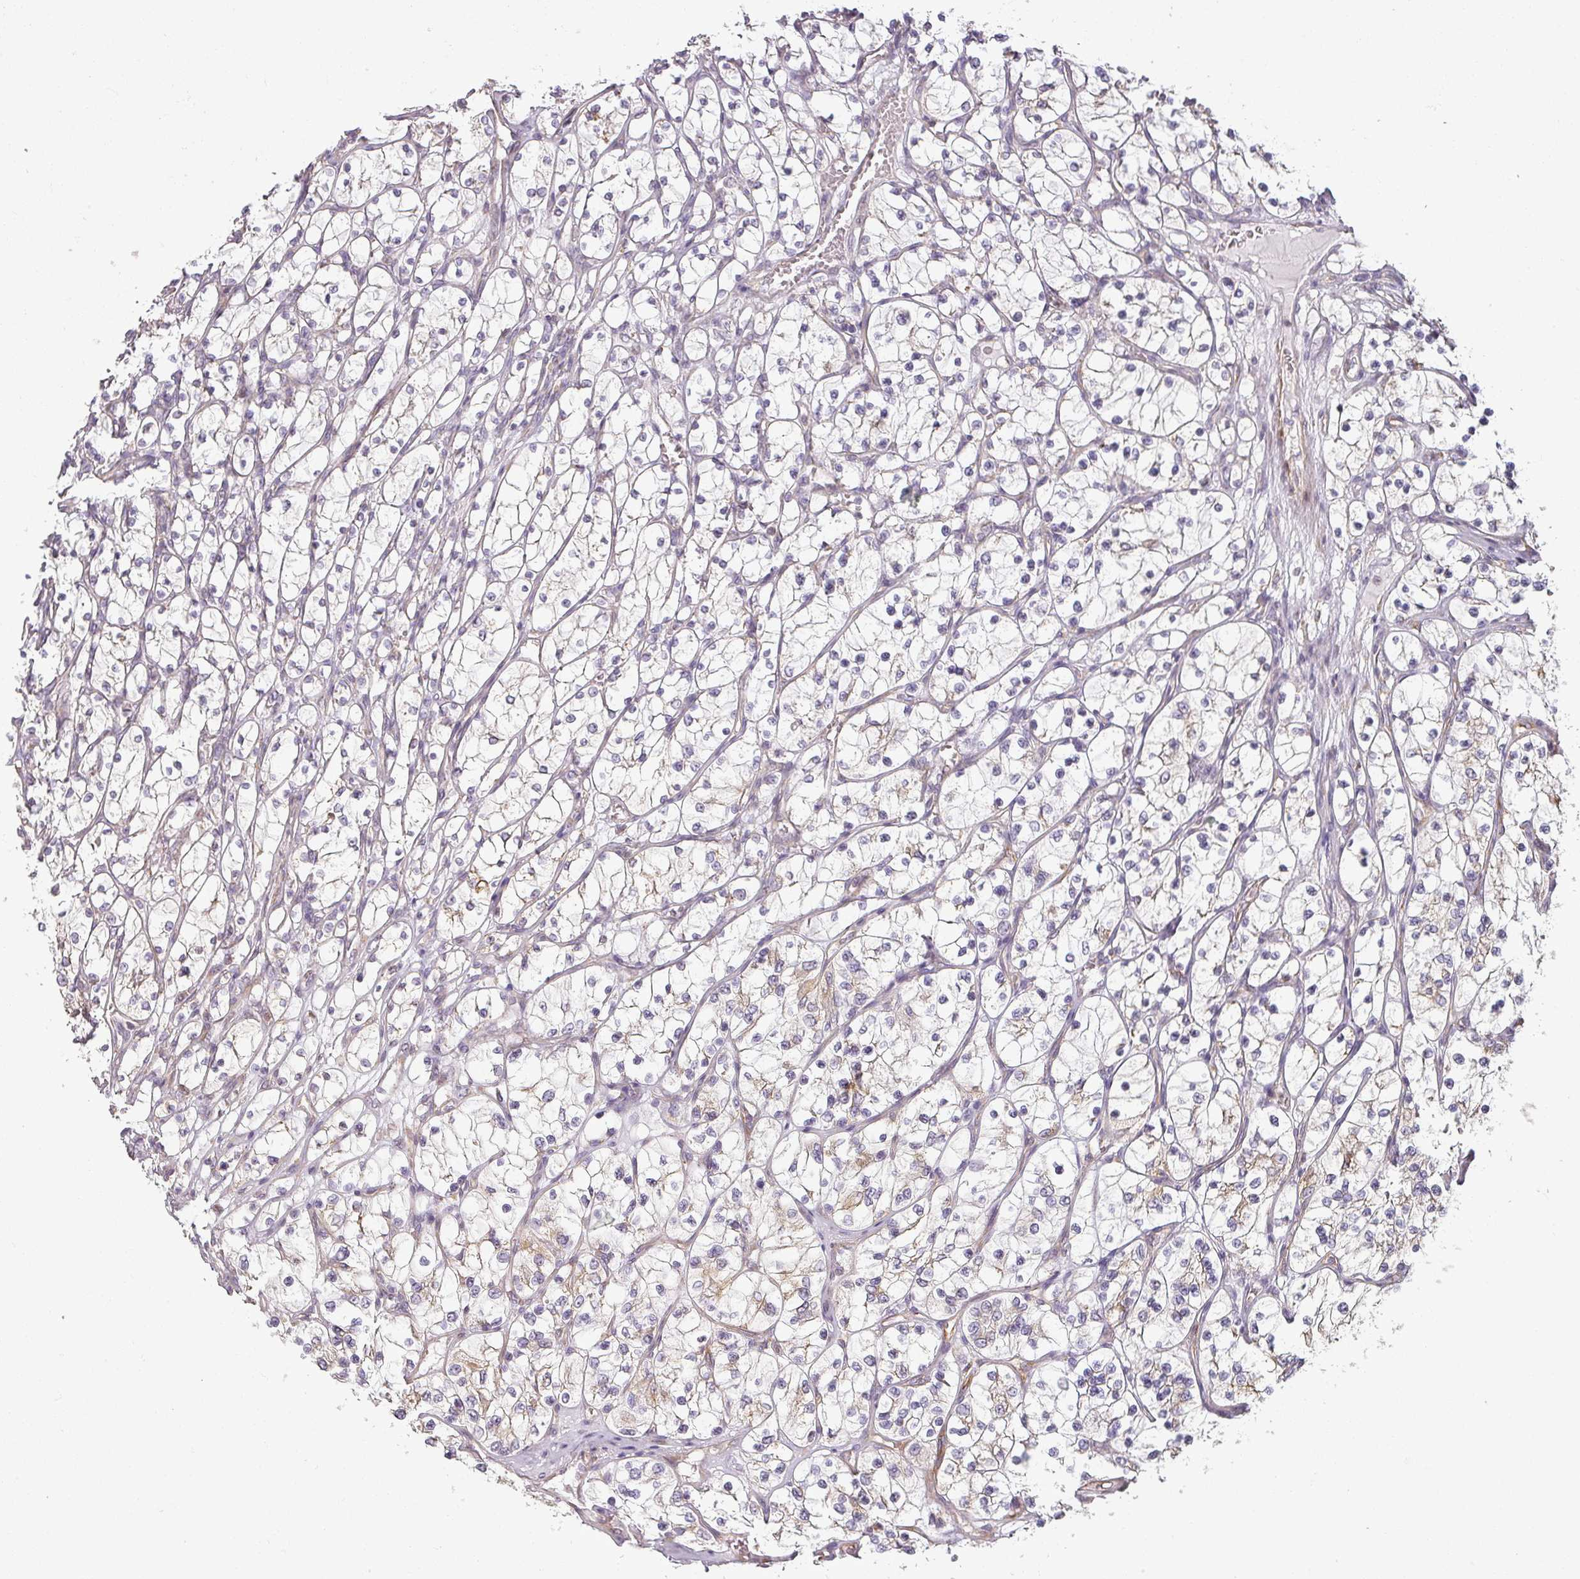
{"staining": {"intensity": "negative", "quantity": "none", "location": "none"}, "tissue": "renal cancer", "cell_type": "Tumor cells", "image_type": "cancer", "snomed": [{"axis": "morphology", "description": "Adenocarcinoma, NOS"}, {"axis": "topography", "description": "Kidney"}], "caption": "Image shows no significant protein expression in tumor cells of renal cancer. (DAB immunohistochemistry visualized using brightfield microscopy, high magnification).", "gene": "CCDC144A", "patient": {"sex": "female", "age": 69}}